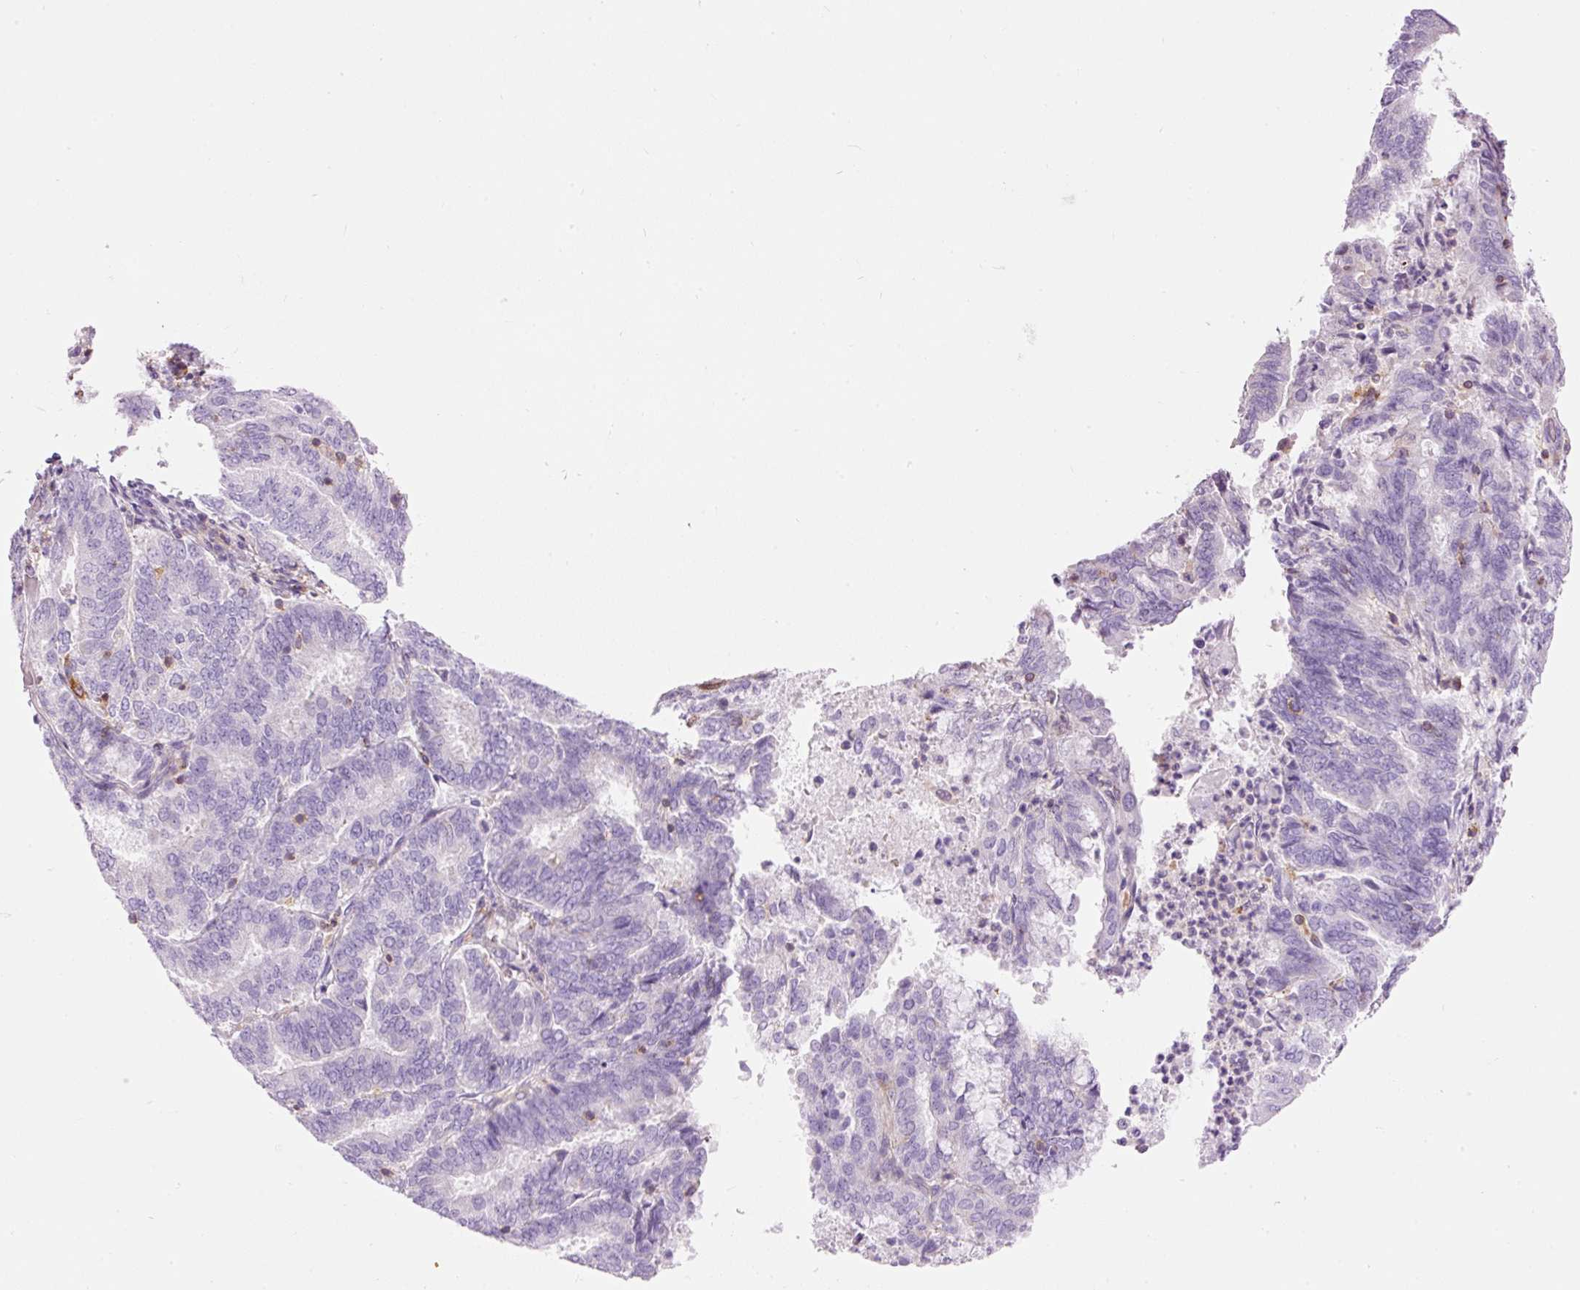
{"staining": {"intensity": "negative", "quantity": "none", "location": "none"}, "tissue": "endometrial cancer", "cell_type": "Tumor cells", "image_type": "cancer", "snomed": [{"axis": "morphology", "description": "Adenocarcinoma, NOS"}, {"axis": "topography", "description": "Endometrium"}], "caption": "This image is of adenocarcinoma (endometrial) stained with IHC to label a protein in brown with the nuclei are counter-stained blue. There is no positivity in tumor cells.", "gene": "DOK6", "patient": {"sex": "female", "age": 80}}